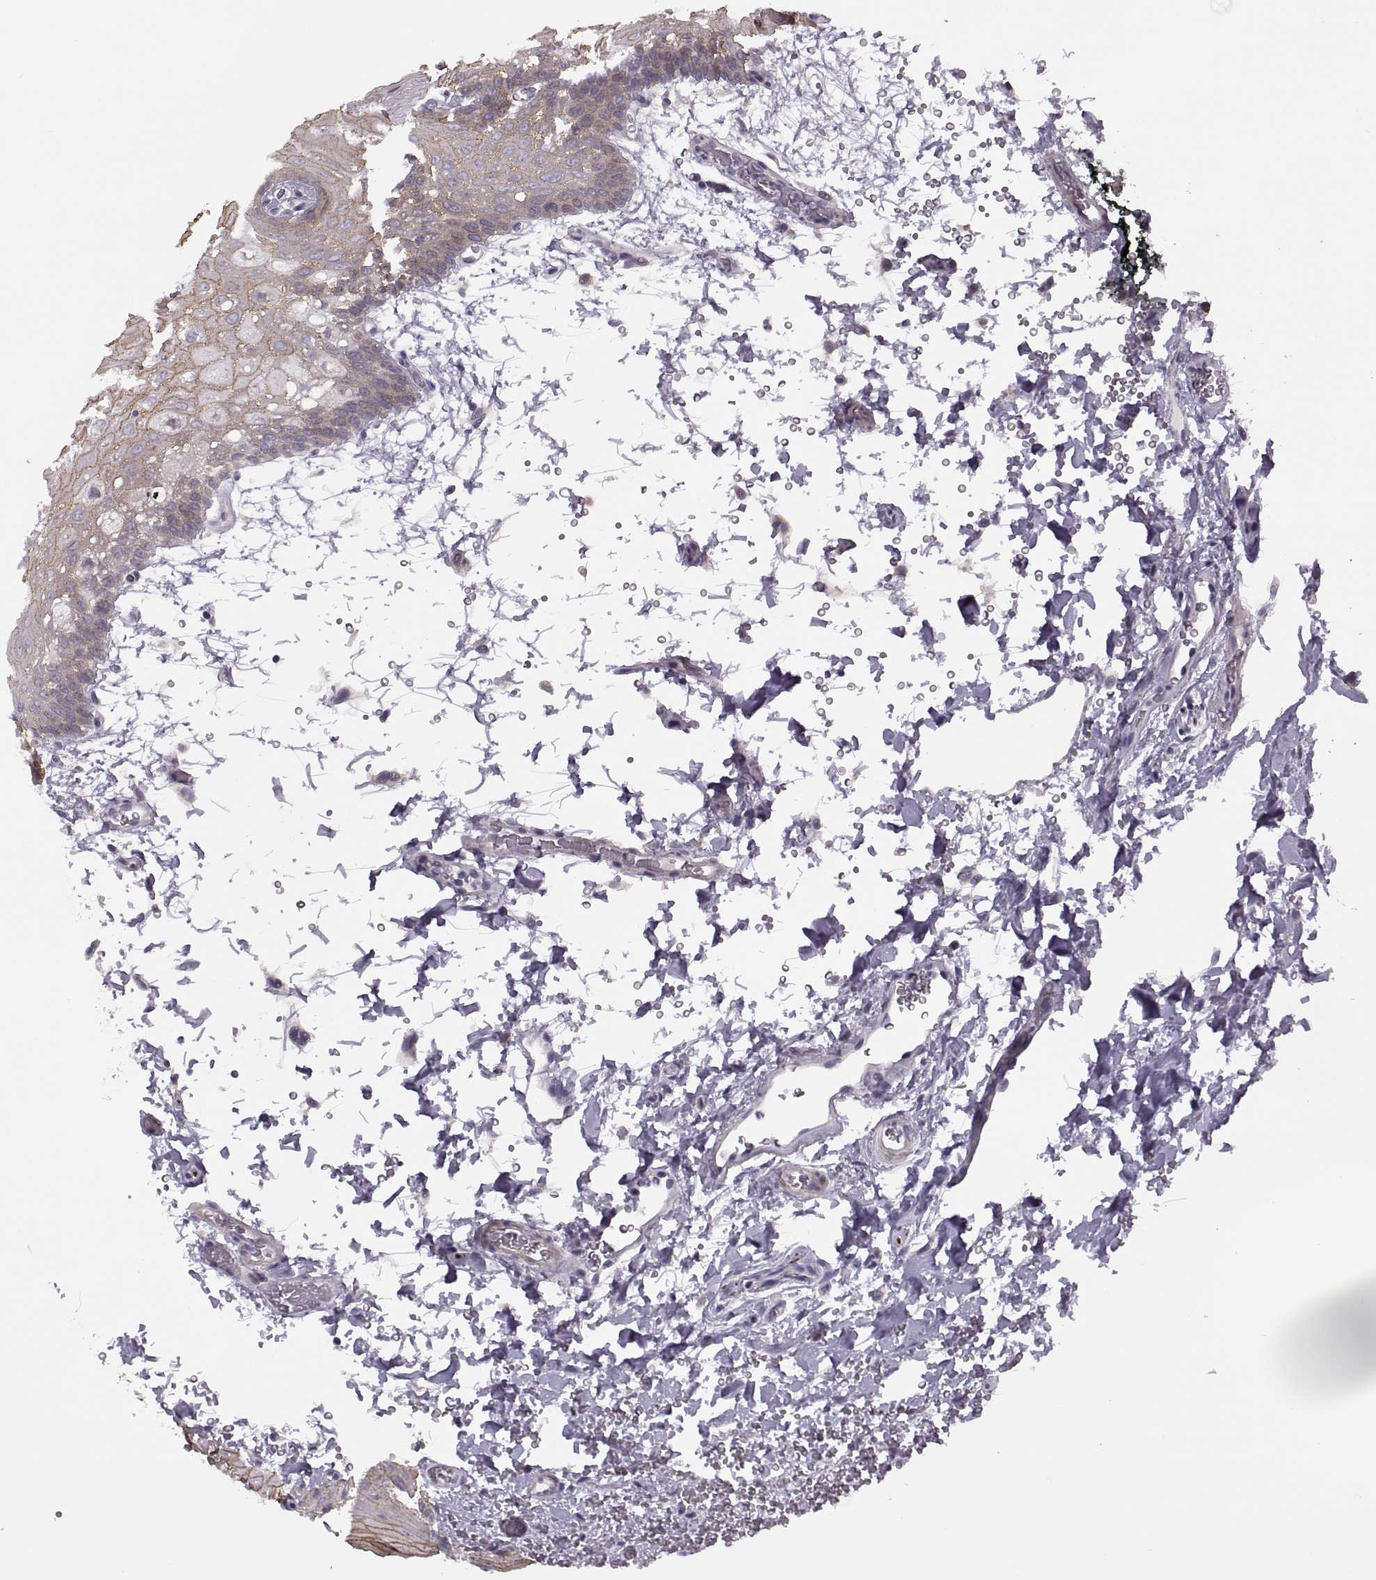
{"staining": {"intensity": "weak", "quantity": "25%-75%", "location": "cytoplasmic/membranous"}, "tissue": "oral mucosa", "cell_type": "Squamous epithelial cells", "image_type": "normal", "snomed": [{"axis": "morphology", "description": "Normal tissue, NOS"}, {"axis": "topography", "description": "Oral tissue"}, {"axis": "topography", "description": "Head-Neck"}], "caption": "An immunohistochemistry micrograph of unremarkable tissue is shown. Protein staining in brown highlights weak cytoplasmic/membranous positivity in oral mucosa within squamous epithelial cells. (Brightfield microscopy of DAB IHC at high magnification).", "gene": "RIPK4", "patient": {"sex": "male", "age": 65}}